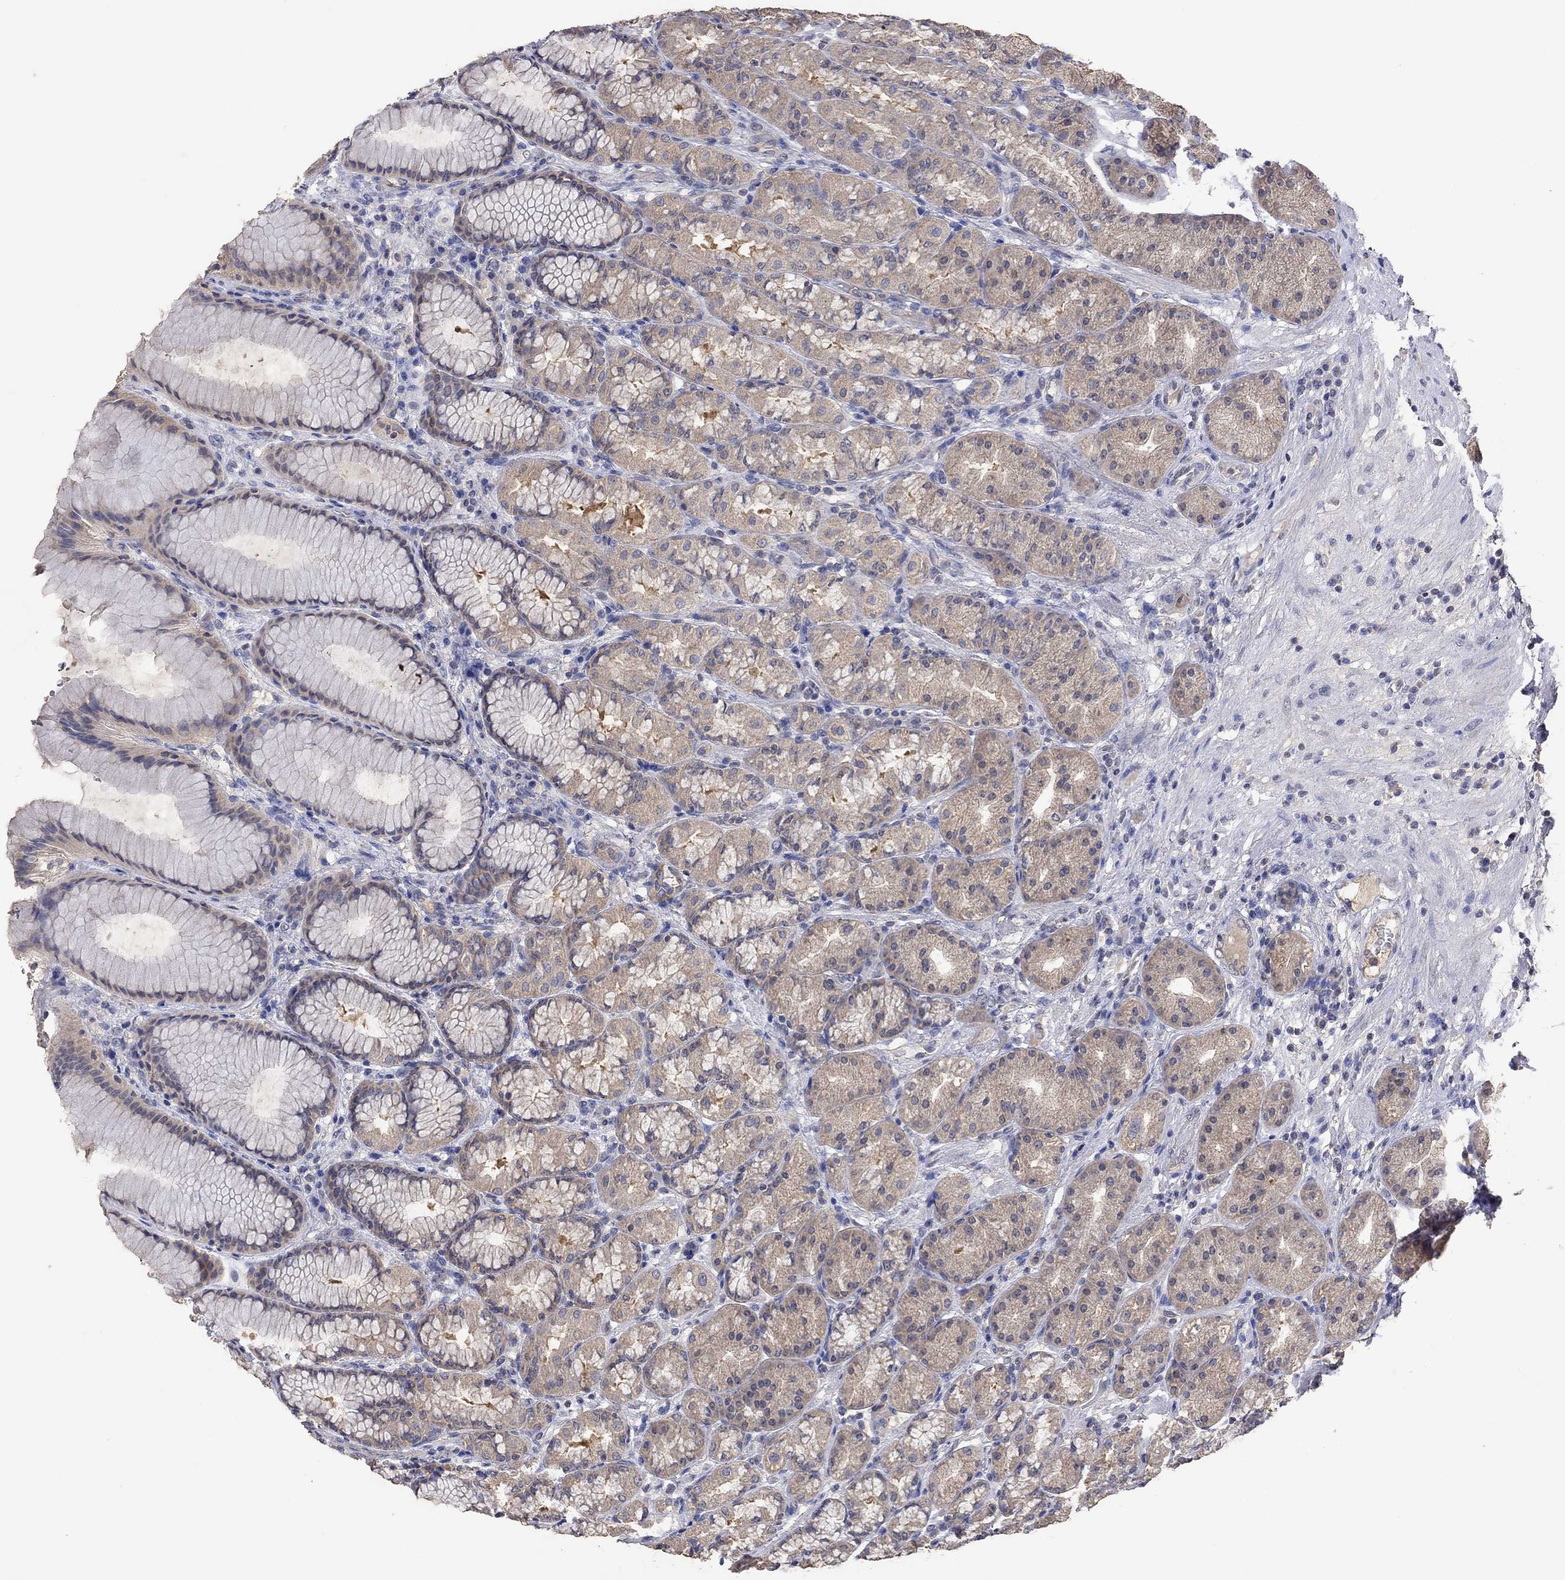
{"staining": {"intensity": "negative", "quantity": "none", "location": "none"}, "tissue": "stomach", "cell_type": "Glandular cells", "image_type": "normal", "snomed": [{"axis": "morphology", "description": "Normal tissue, NOS"}, {"axis": "morphology", "description": "Adenocarcinoma, NOS"}, {"axis": "topography", "description": "Stomach"}], "caption": "Glandular cells show no significant expression in unremarkable stomach. Nuclei are stained in blue.", "gene": "PTPN20", "patient": {"sex": "female", "age": 79}}